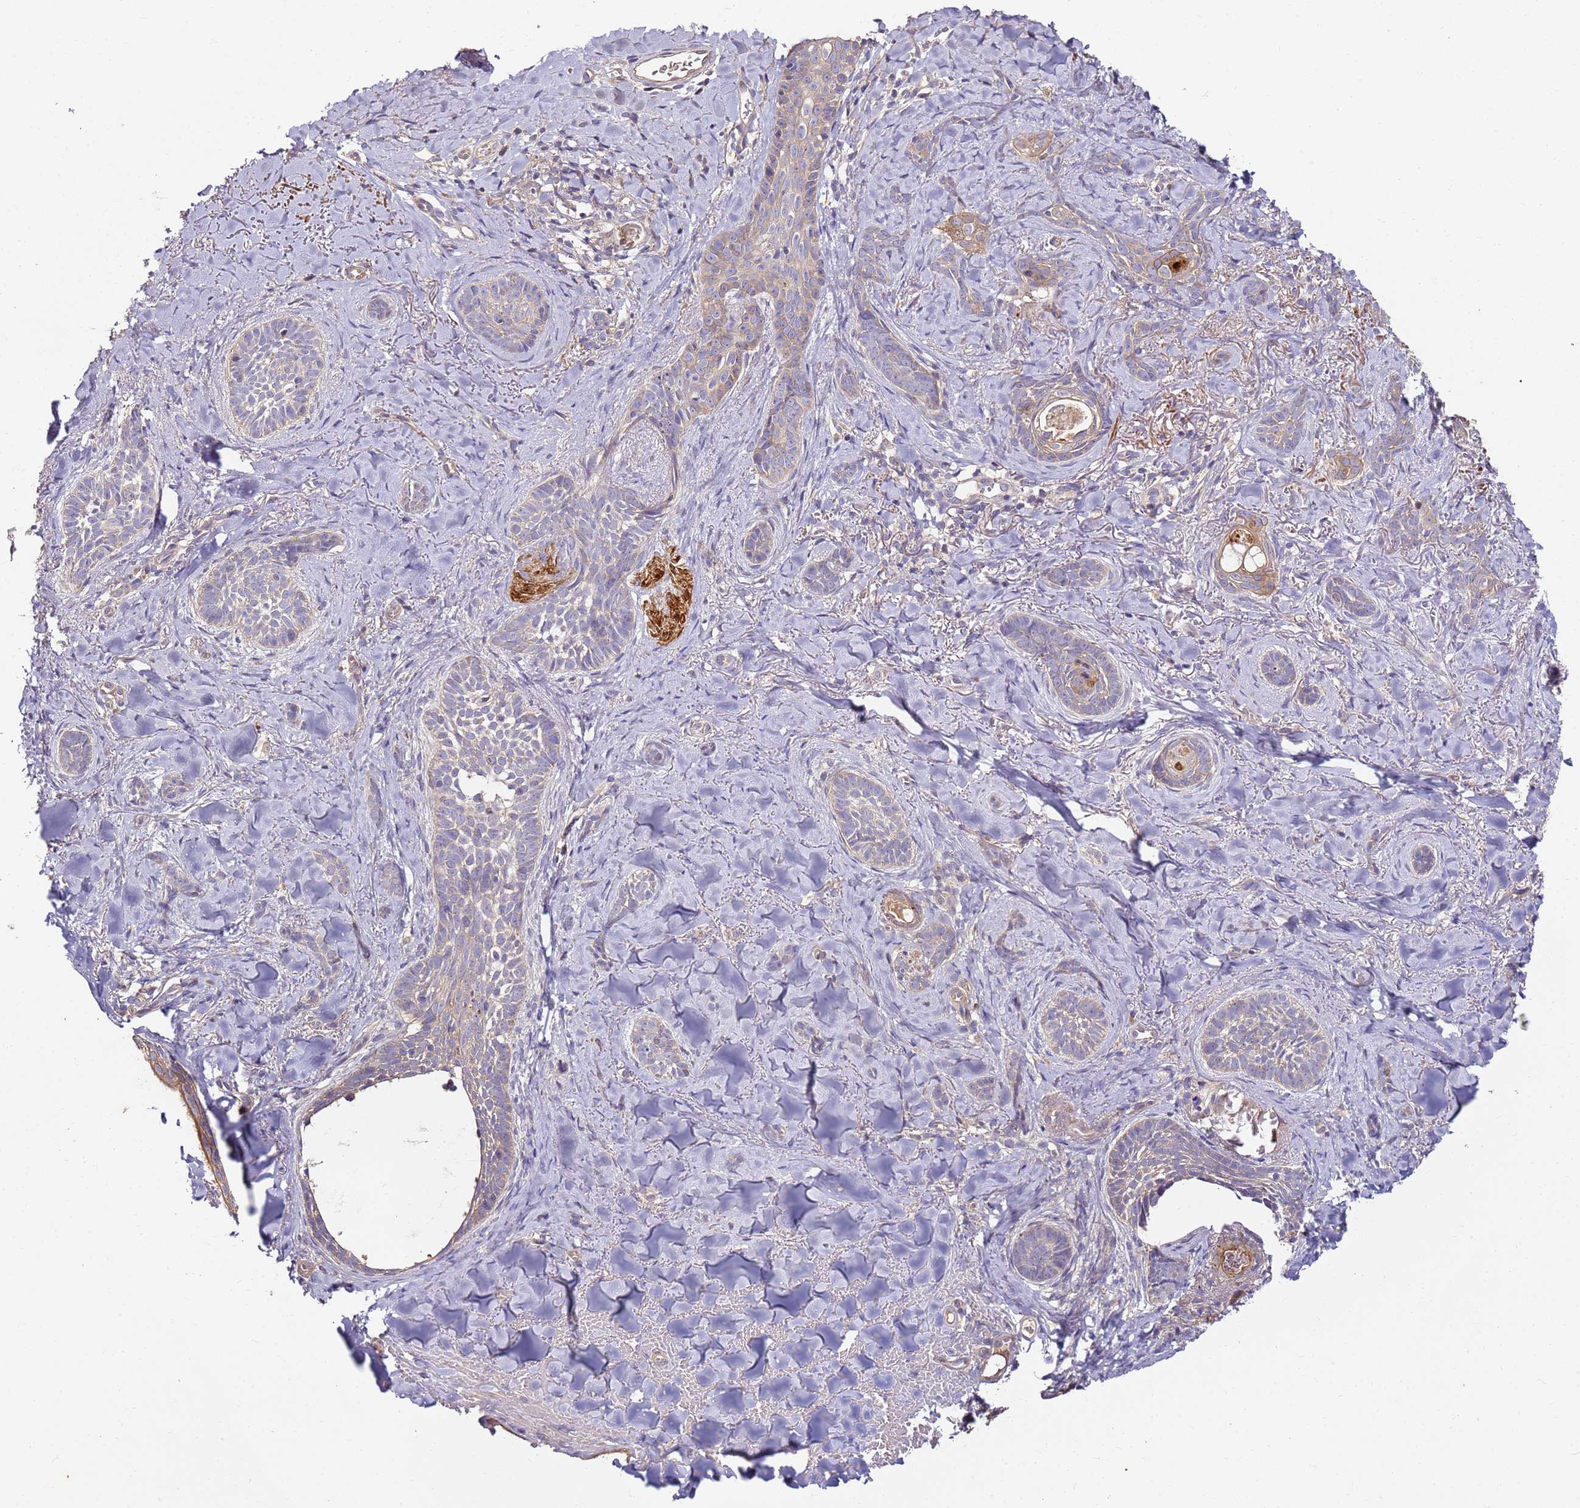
{"staining": {"intensity": "negative", "quantity": "none", "location": "none"}, "tissue": "skin cancer", "cell_type": "Tumor cells", "image_type": "cancer", "snomed": [{"axis": "morphology", "description": "Basal cell carcinoma"}, {"axis": "topography", "description": "Skin"}], "caption": "High magnification brightfield microscopy of skin basal cell carcinoma stained with DAB (3,3'-diaminobenzidine) (brown) and counterstained with hematoxylin (blue): tumor cells show no significant expression.", "gene": "KRTAP21-3", "patient": {"sex": "female", "age": 55}}